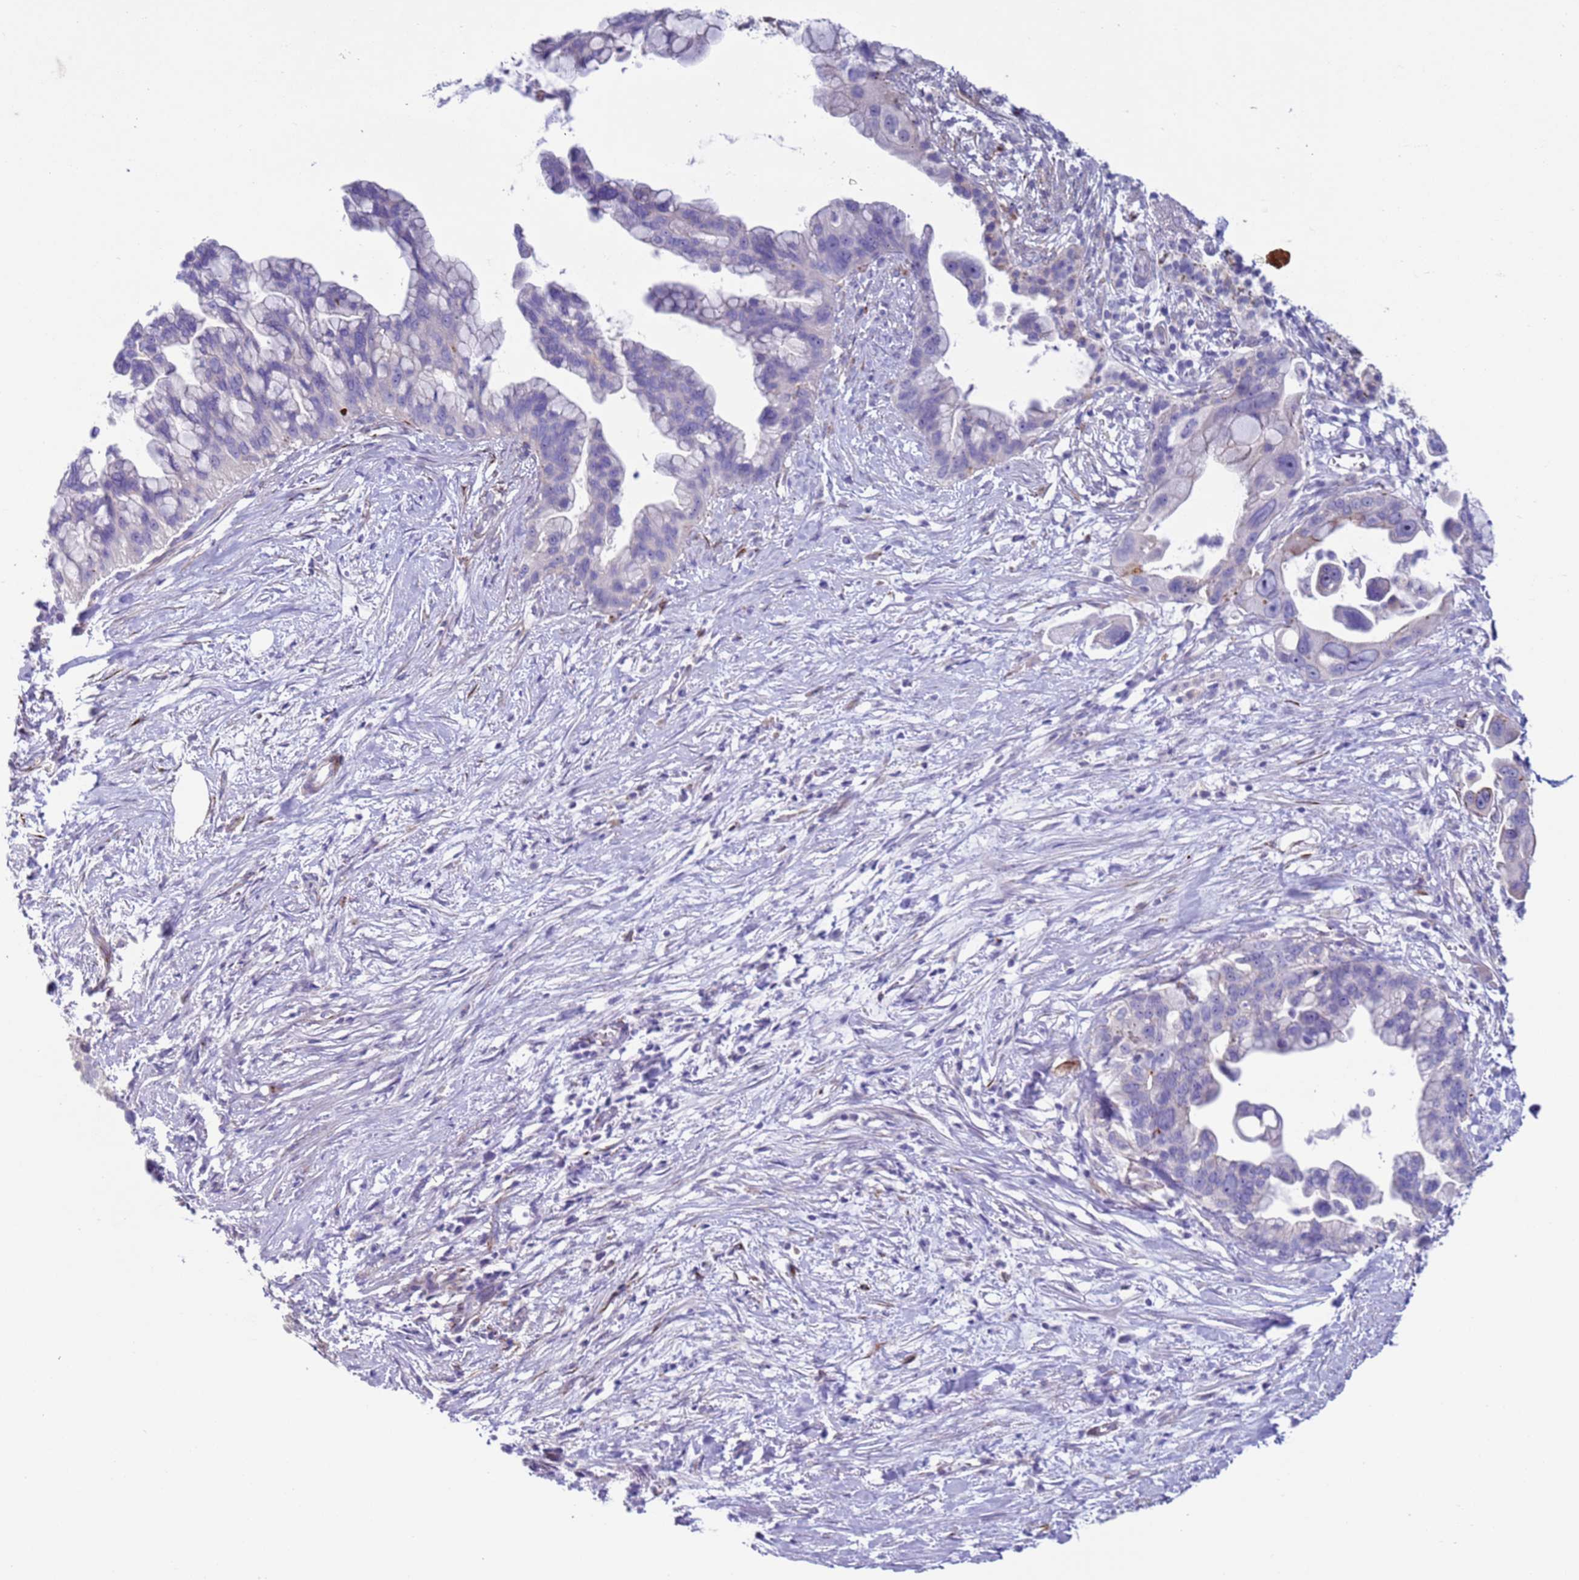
{"staining": {"intensity": "negative", "quantity": "none", "location": "none"}, "tissue": "pancreatic cancer", "cell_type": "Tumor cells", "image_type": "cancer", "snomed": [{"axis": "morphology", "description": "Adenocarcinoma, NOS"}, {"axis": "topography", "description": "Pancreas"}], "caption": "DAB immunohistochemical staining of human adenocarcinoma (pancreatic) demonstrates no significant positivity in tumor cells.", "gene": "HEATR1", "patient": {"sex": "female", "age": 83}}